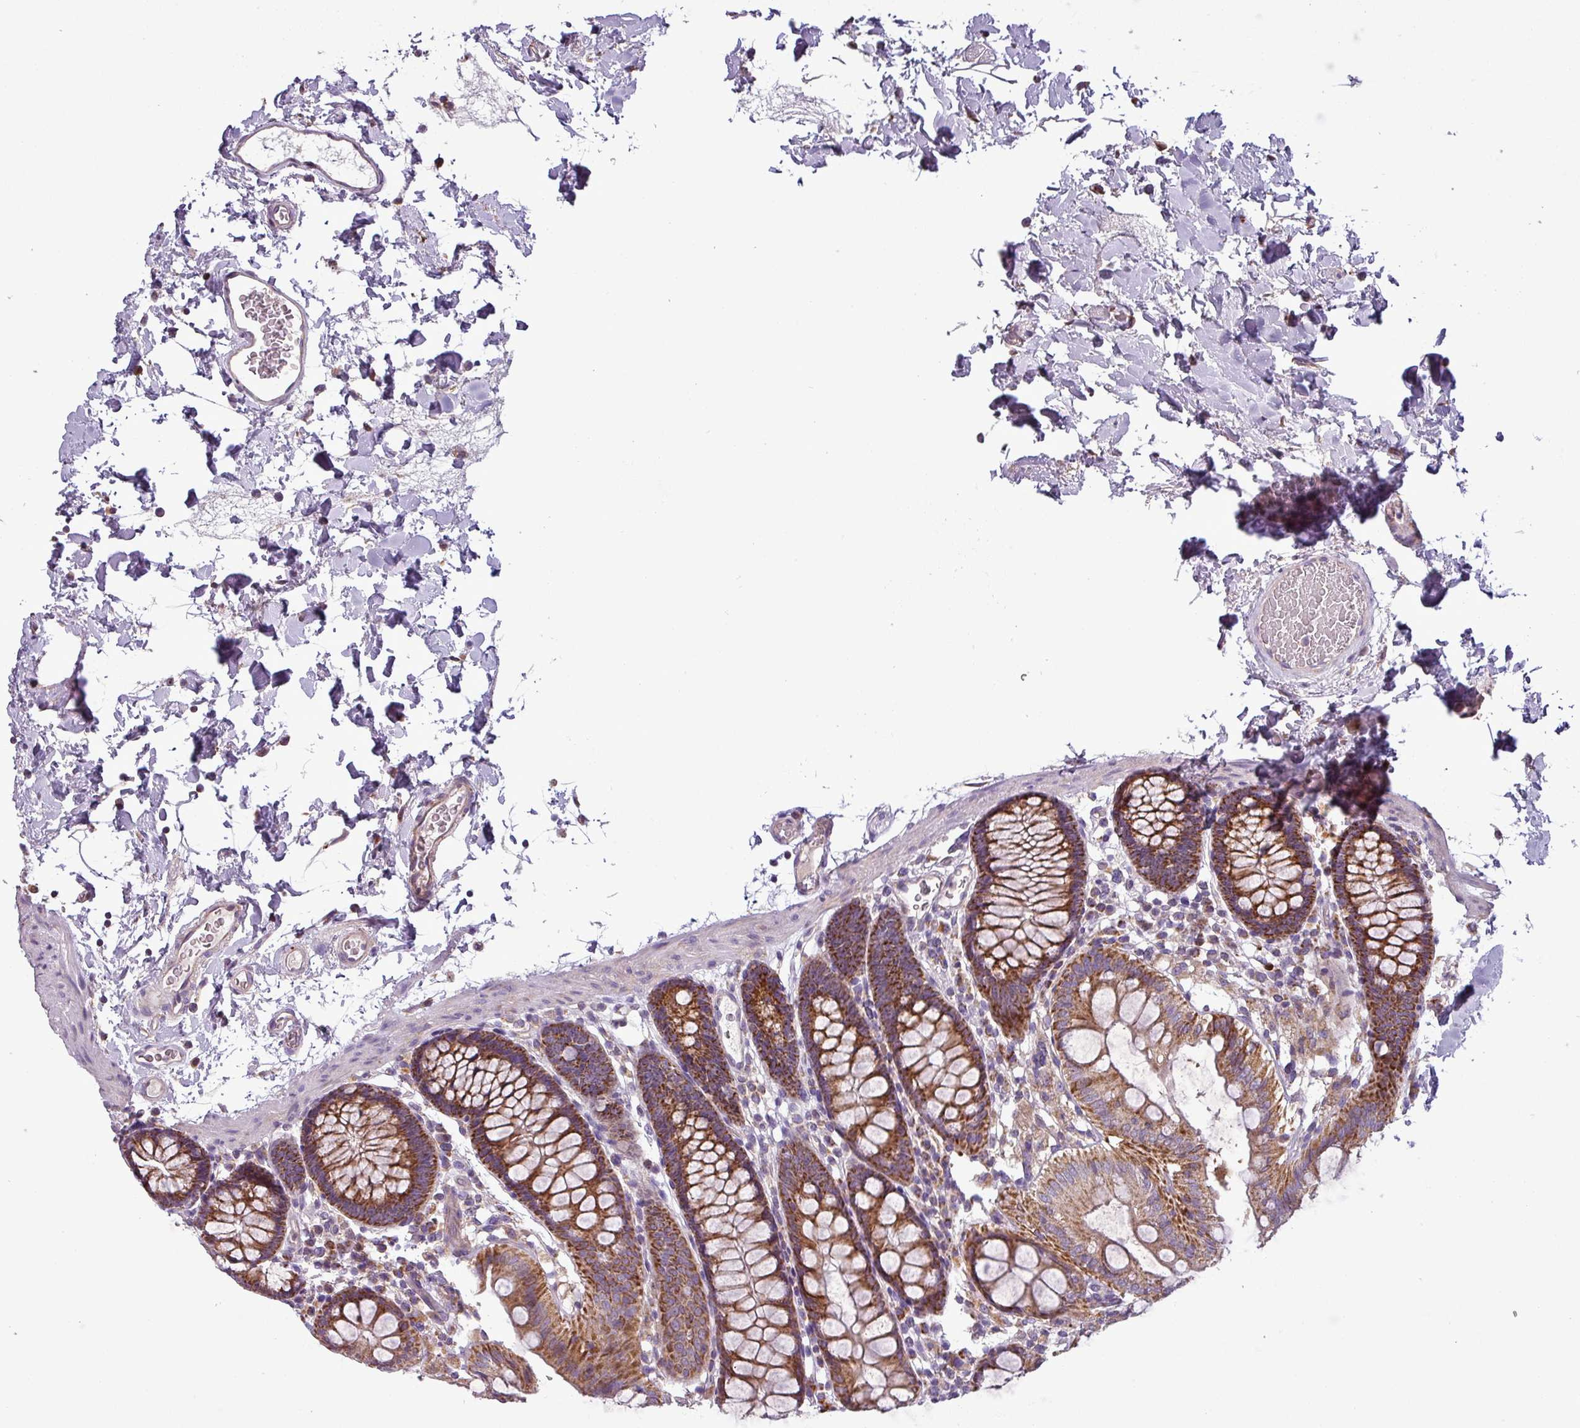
{"staining": {"intensity": "moderate", "quantity": ">75%", "location": "cytoplasmic/membranous"}, "tissue": "colon", "cell_type": "Endothelial cells", "image_type": "normal", "snomed": [{"axis": "morphology", "description": "Normal tissue, NOS"}, {"axis": "topography", "description": "Colon"}], "caption": "A medium amount of moderate cytoplasmic/membranous positivity is present in about >75% of endothelial cells in normal colon.", "gene": "PNMA6A", "patient": {"sex": "male", "age": 75}}